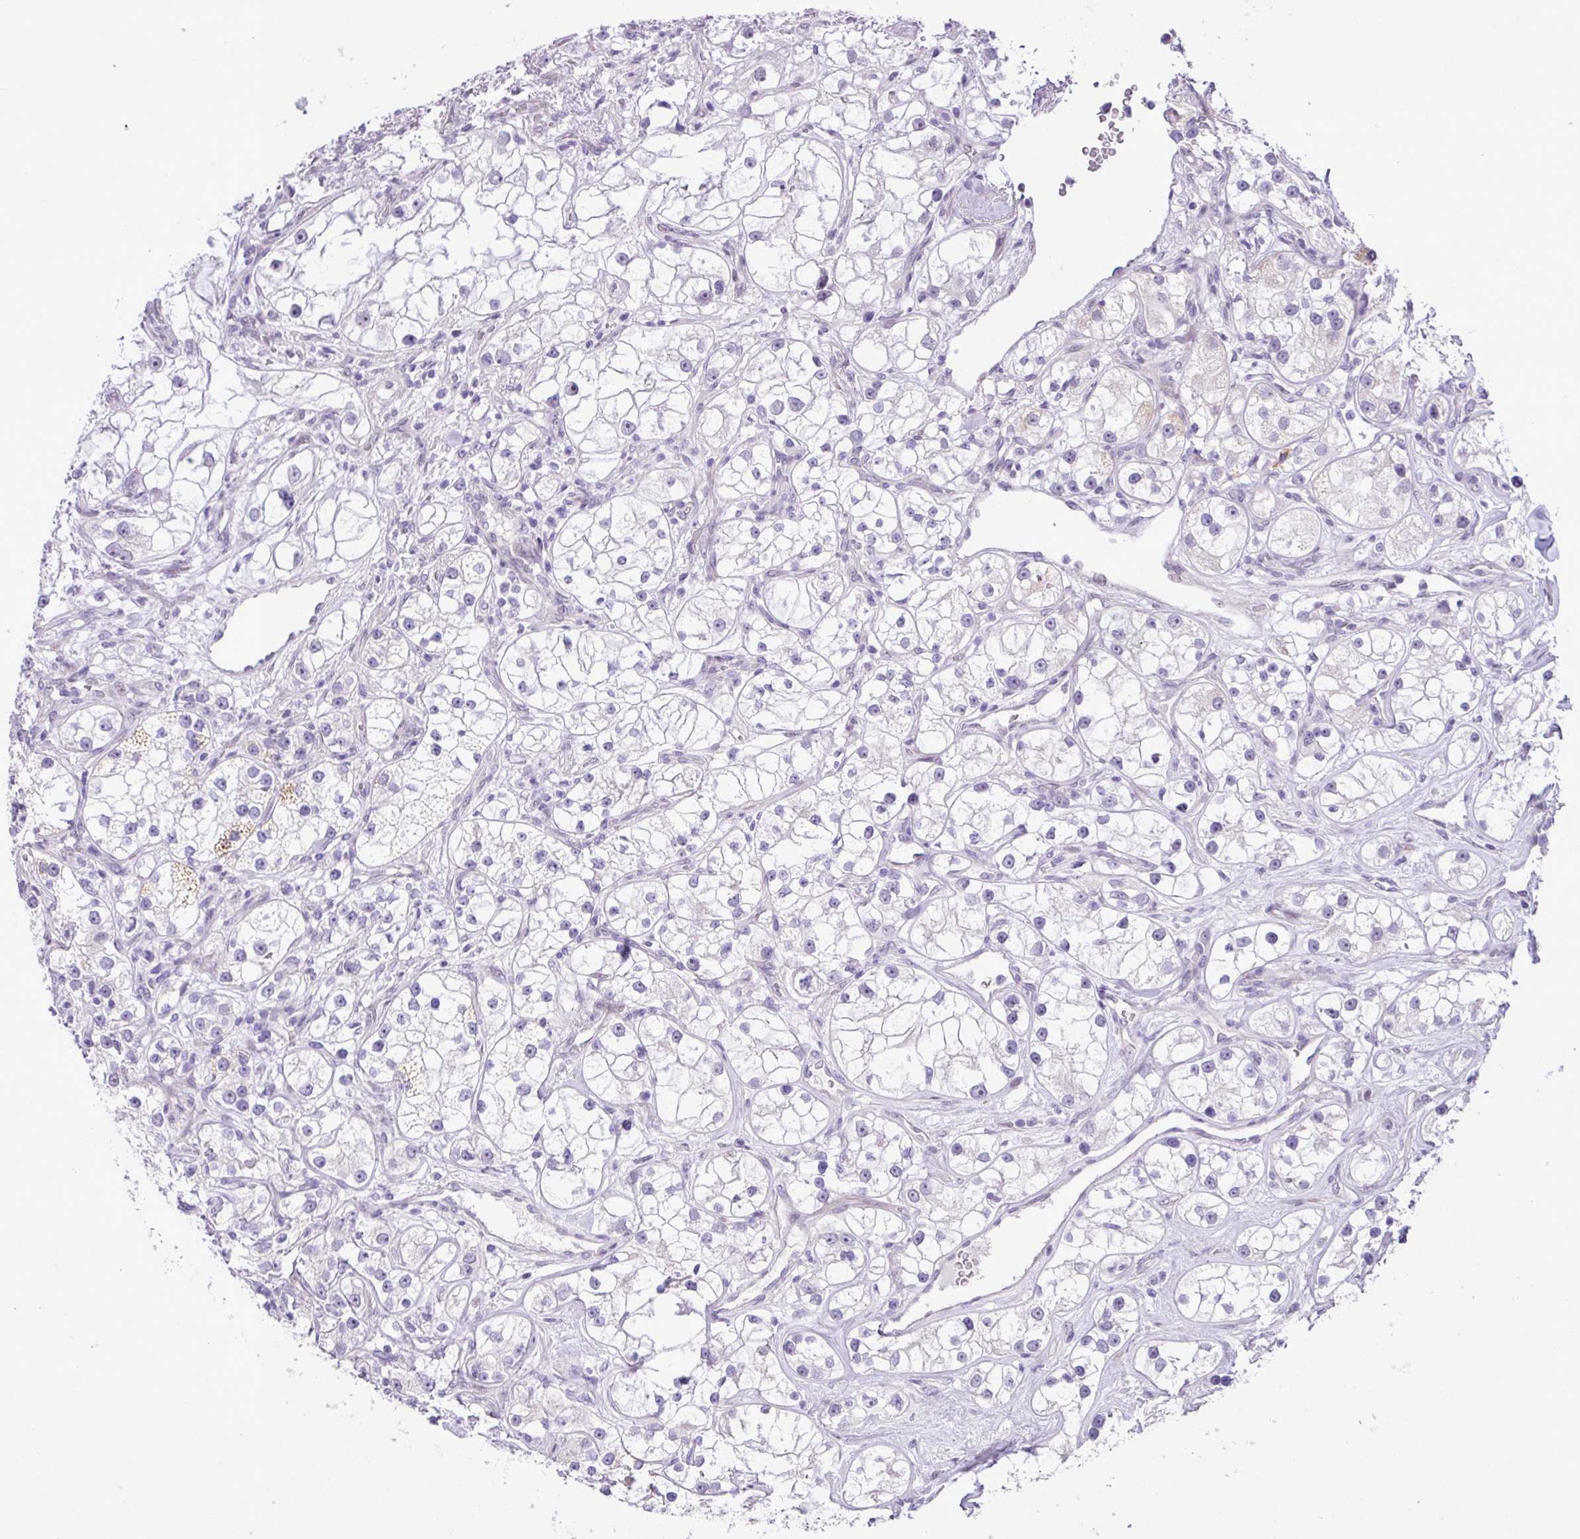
{"staining": {"intensity": "negative", "quantity": "none", "location": "none"}, "tissue": "renal cancer", "cell_type": "Tumor cells", "image_type": "cancer", "snomed": [{"axis": "morphology", "description": "Adenocarcinoma, NOS"}, {"axis": "topography", "description": "Kidney"}], "caption": "The immunohistochemistry image has no significant staining in tumor cells of renal cancer tissue. Brightfield microscopy of immunohistochemistry stained with DAB (3,3'-diaminobenzidine) (brown) and hematoxylin (blue), captured at high magnification.", "gene": "YLPM1", "patient": {"sex": "male", "age": 77}}